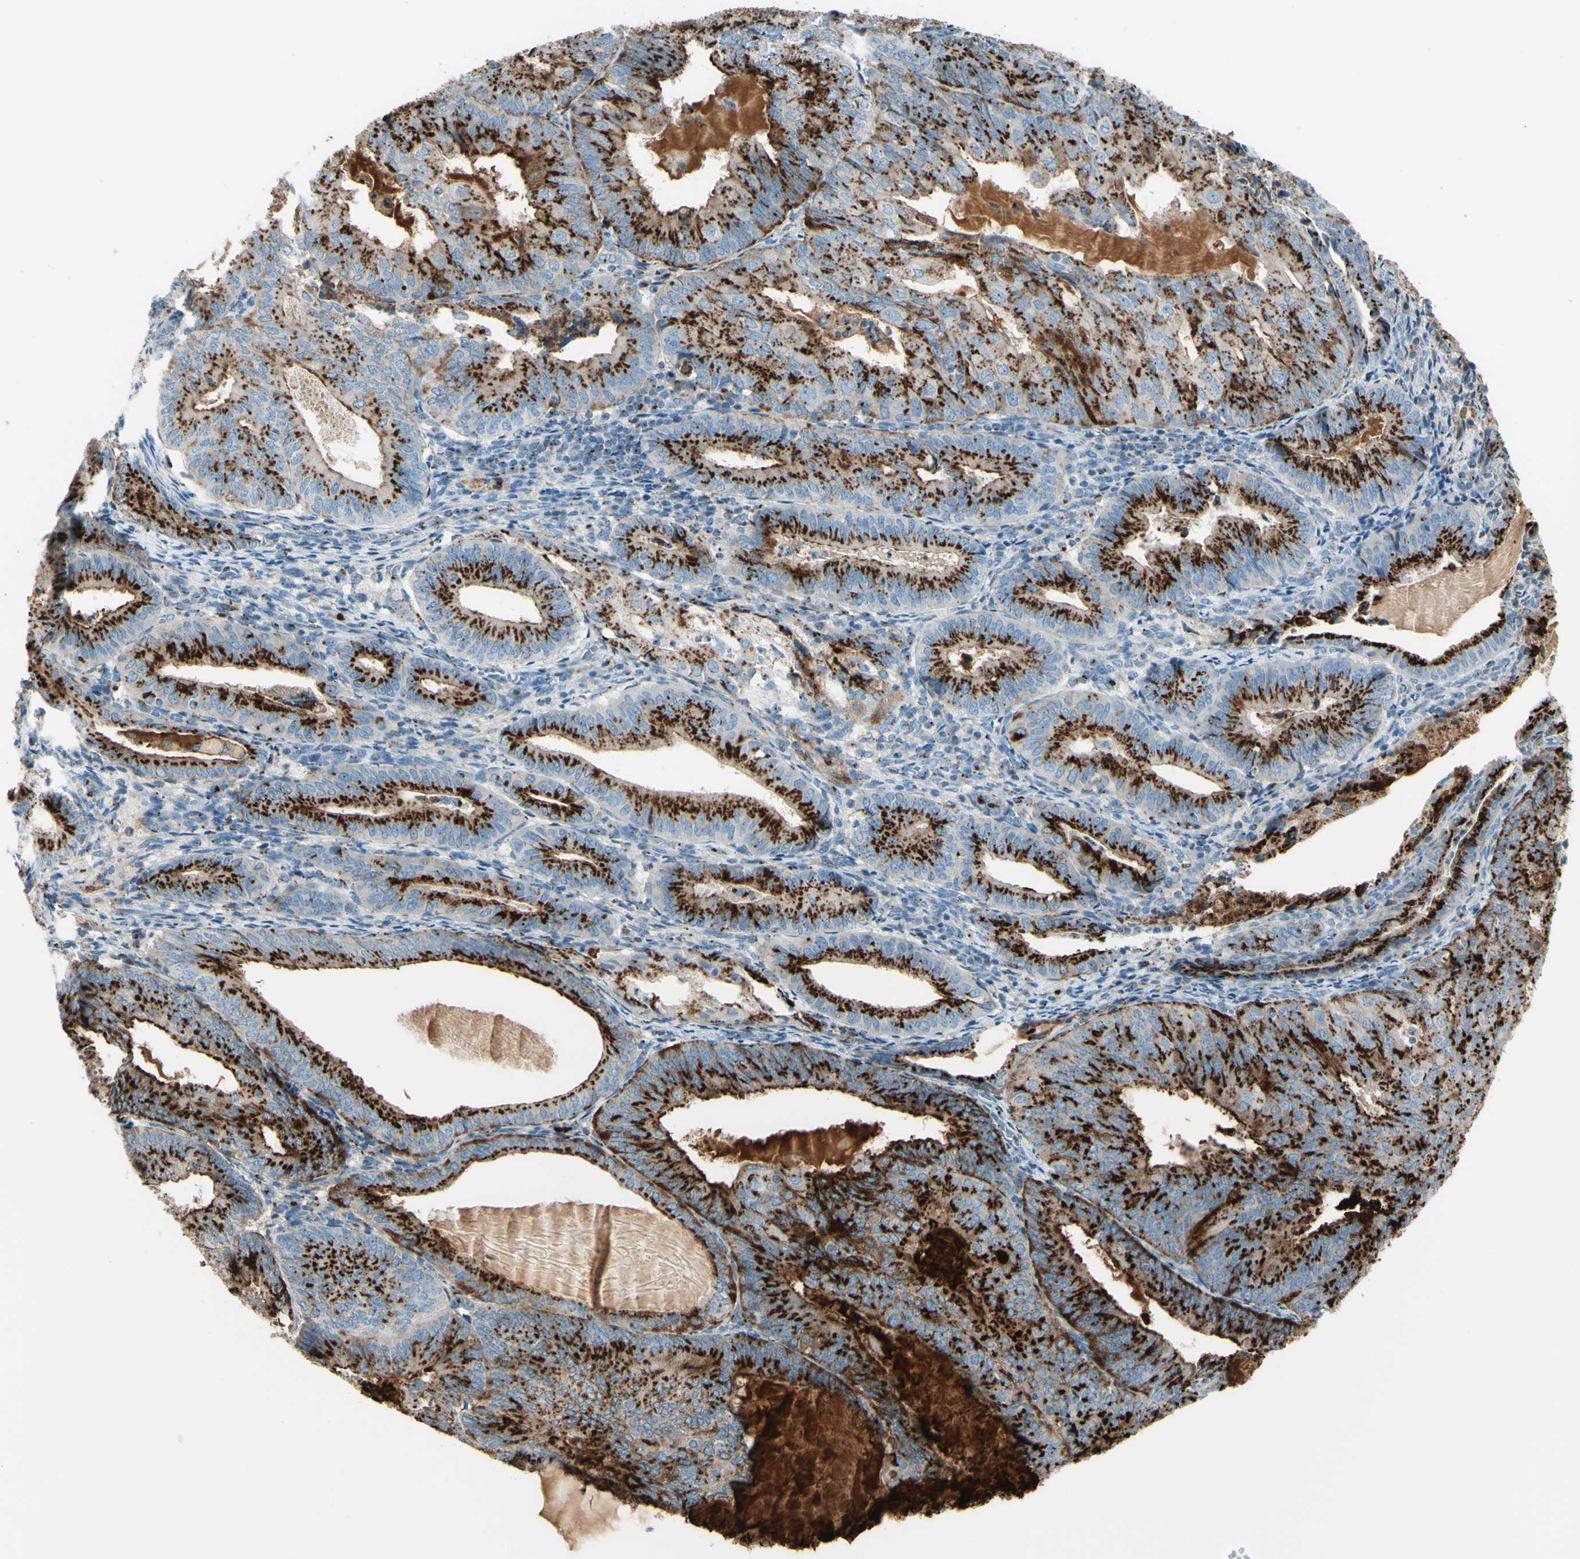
{"staining": {"intensity": "strong", "quantity": ">75%", "location": "cytoplasmic/membranous"}, "tissue": "endometrial cancer", "cell_type": "Tumor cells", "image_type": "cancer", "snomed": [{"axis": "morphology", "description": "Adenocarcinoma, NOS"}, {"axis": "topography", "description": "Endometrium"}], "caption": "Immunohistochemical staining of endometrial cancer displays high levels of strong cytoplasmic/membranous protein expression in approximately >75% of tumor cells.", "gene": "B4GALT1", "patient": {"sex": "female", "age": 81}}